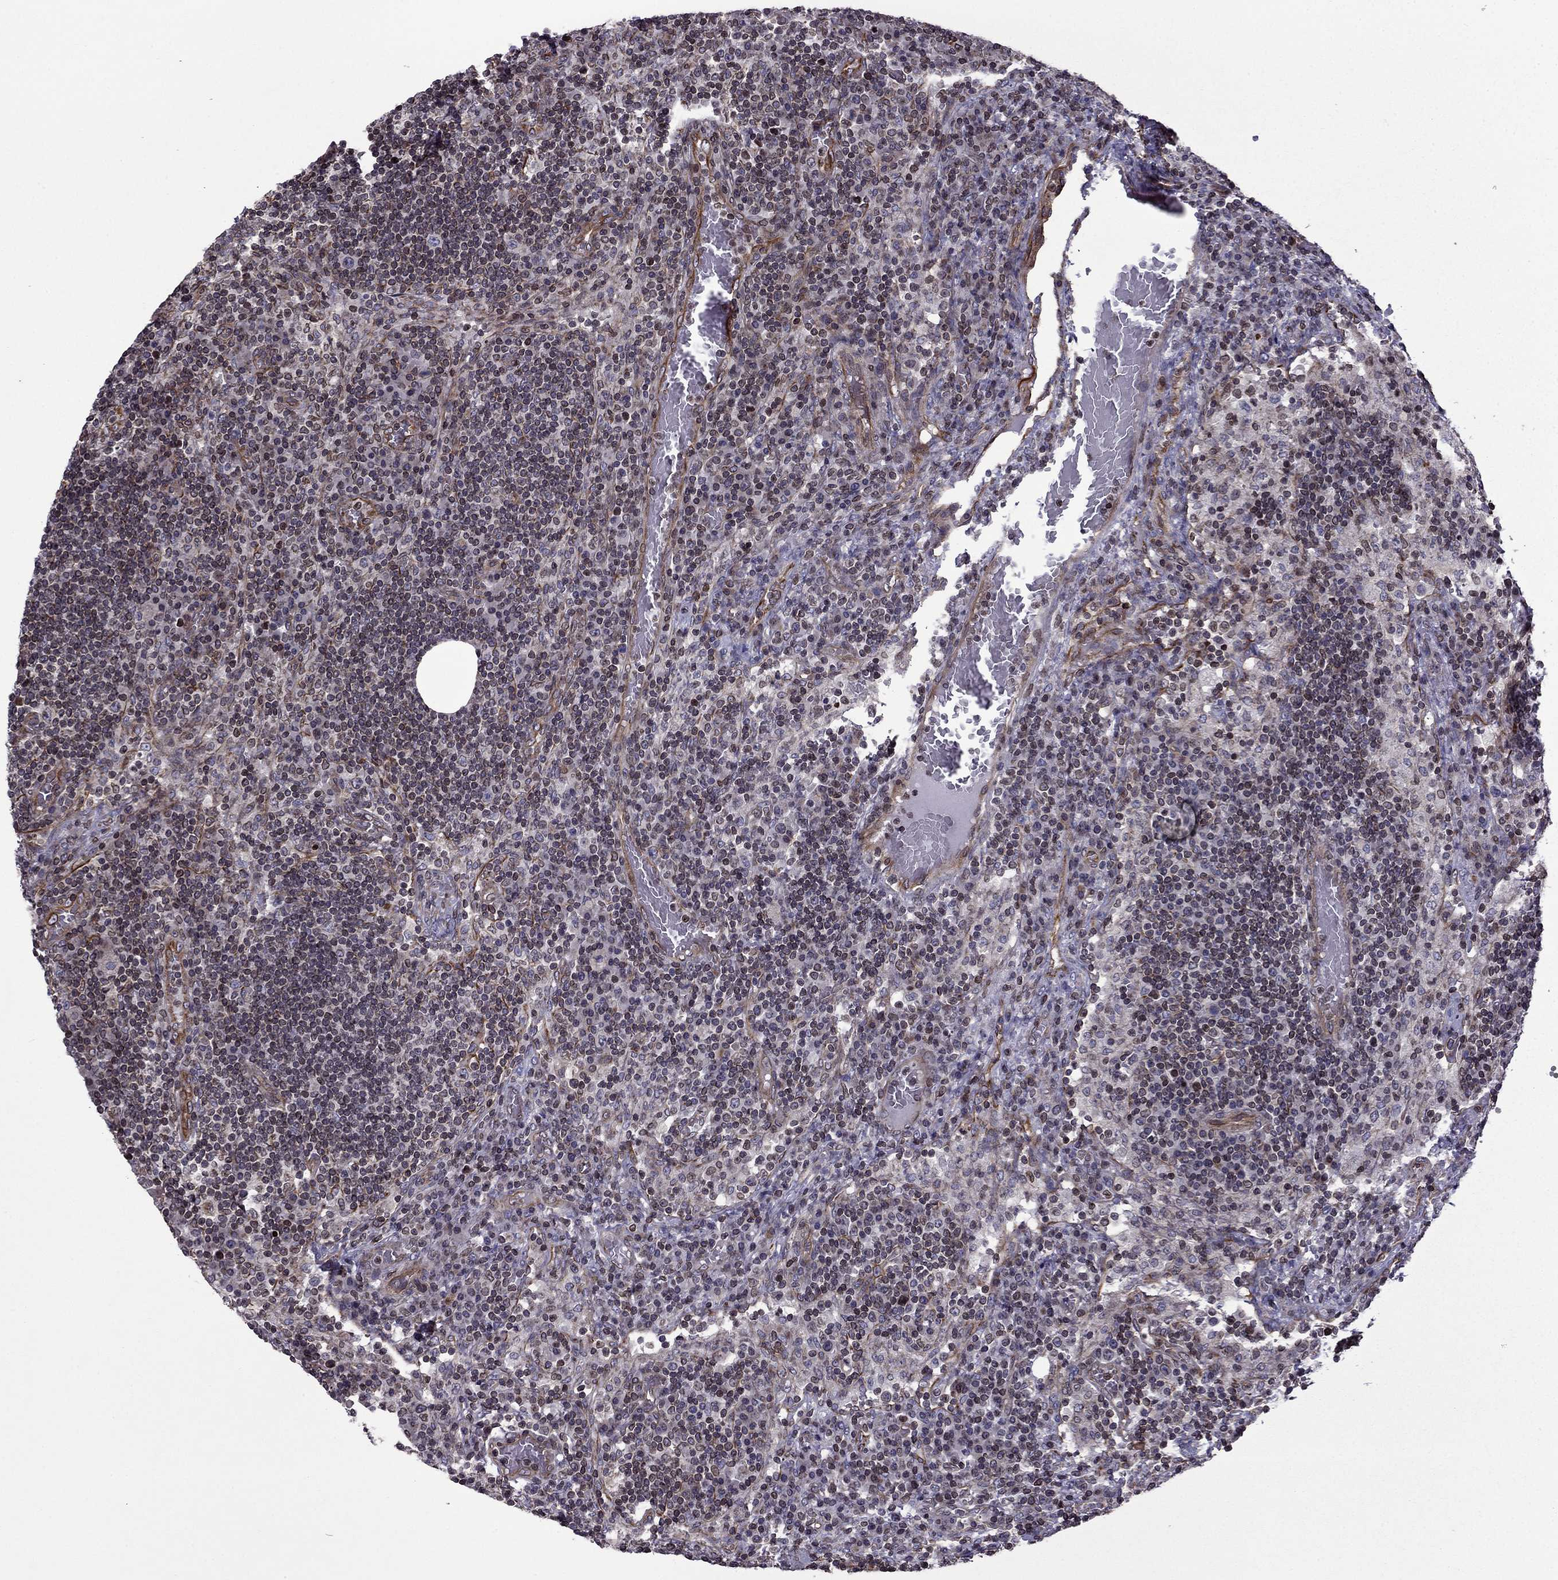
{"staining": {"intensity": "moderate", "quantity": "<25%", "location": "nuclear"}, "tissue": "lymph node", "cell_type": "Germinal center cells", "image_type": "normal", "snomed": [{"axis": "morphology", "description": "Normal tissue, NOS"}, {"axis": "topography", "description": "Lymph node"}], "caption": "This photomicrograph shows benign lymph node stained with immunohistochemistry to label a protein in brown. The nuclear of germinal center cells show moderate positivity for the protein. Nuclei are counter-stained blue.", "gene": "CDC42BPA", "patient": {"sex": "male", "age": 63}}